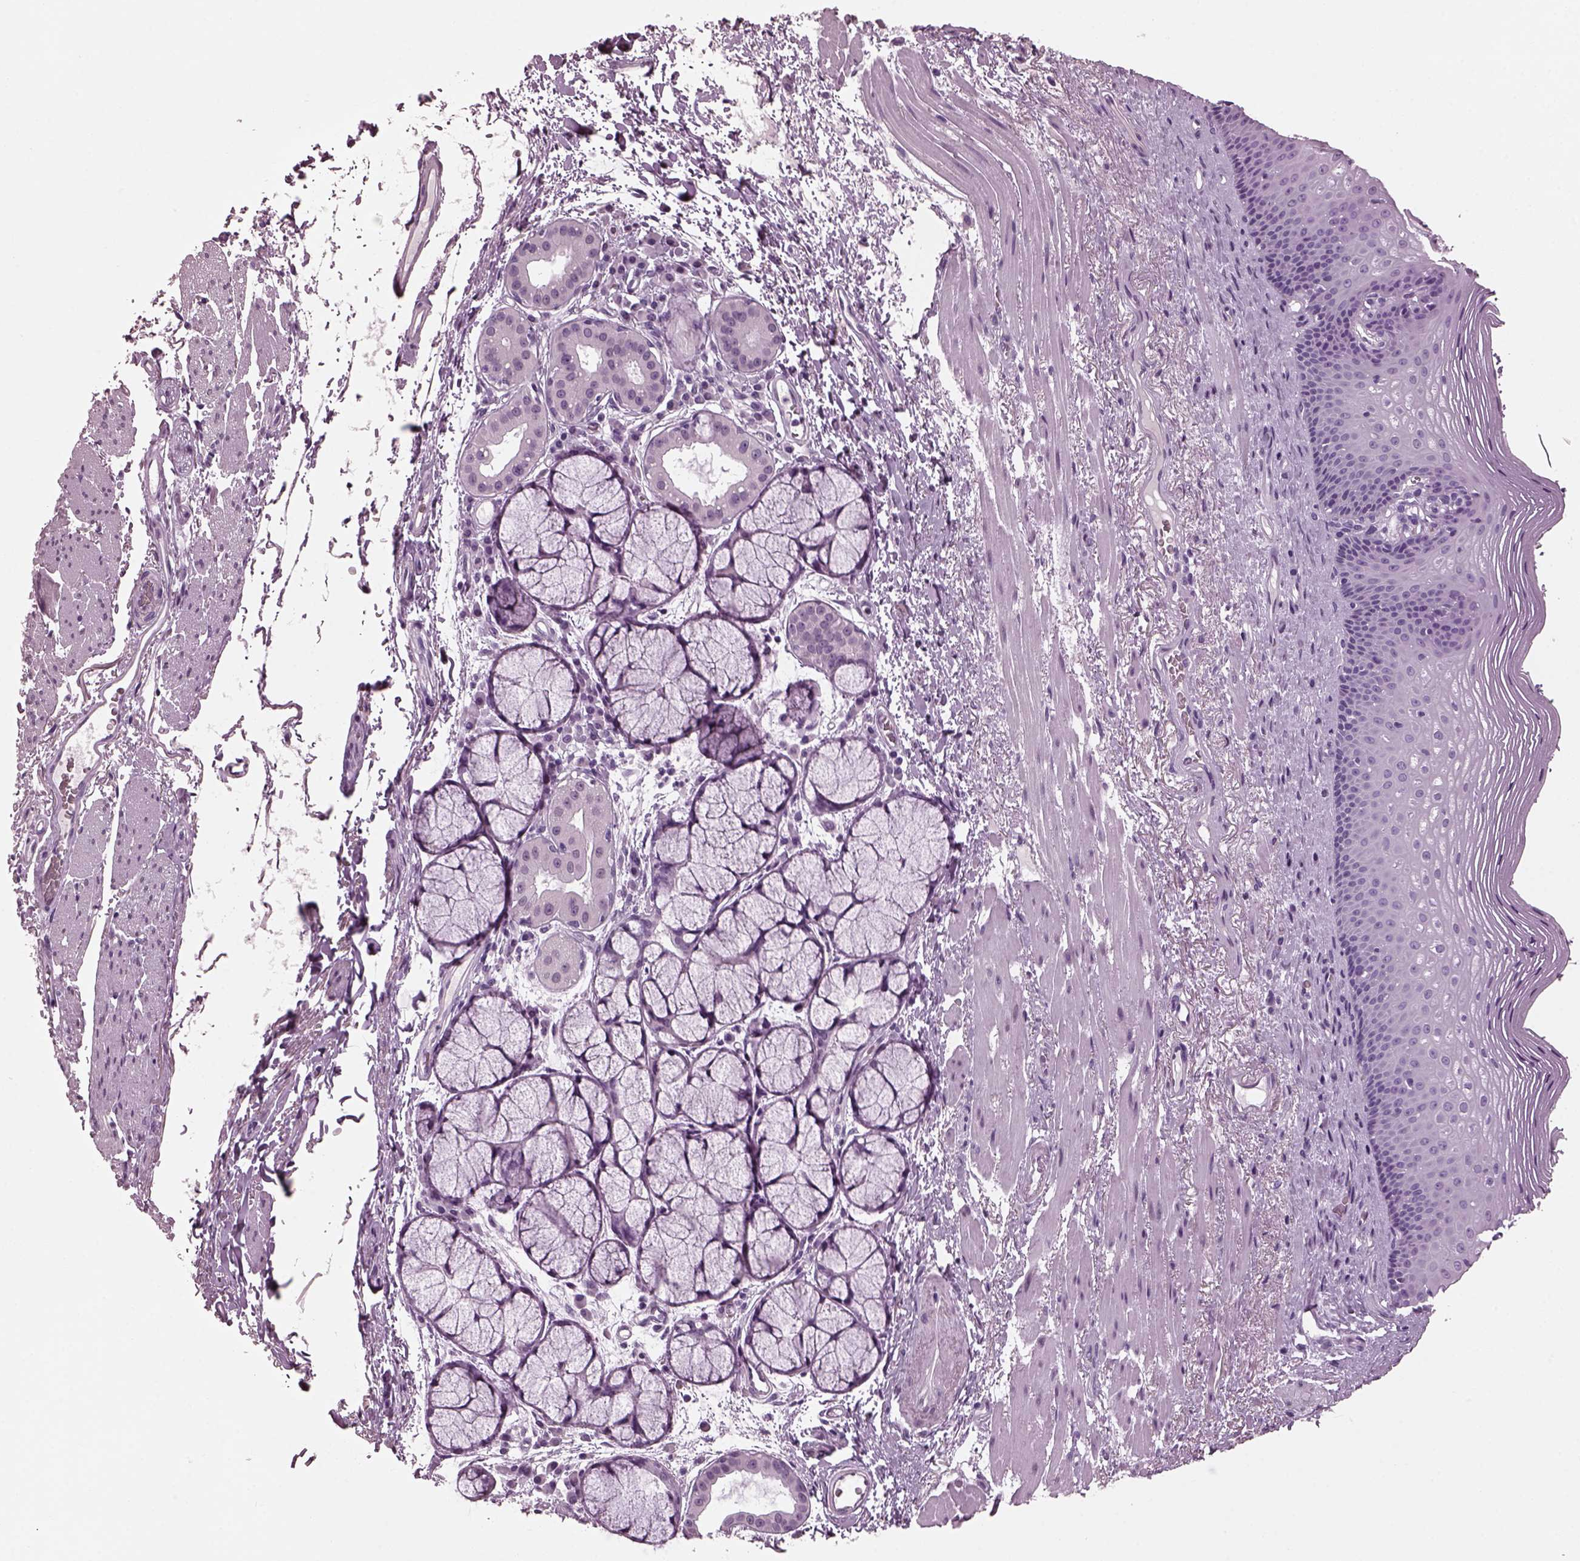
{"staining": {"intensity": "negative", "quantity": "none", "location": "none"}, "tissue": "esophagus", "cell_type": "Squamous epithelial cells", "image_type": "normal", "snomed": [{"axis": "morphology", "description": "Normal tissue, NOS"}, {"axis": "topography", "description": "Esophagus"}], "caption": "DAB immunohistochemical staining of normal human esophagus shows no significant positivity in squamous epithelial cells.", "gene": "KRTAP3", "patient": {"sex": "male", "age": 76}}